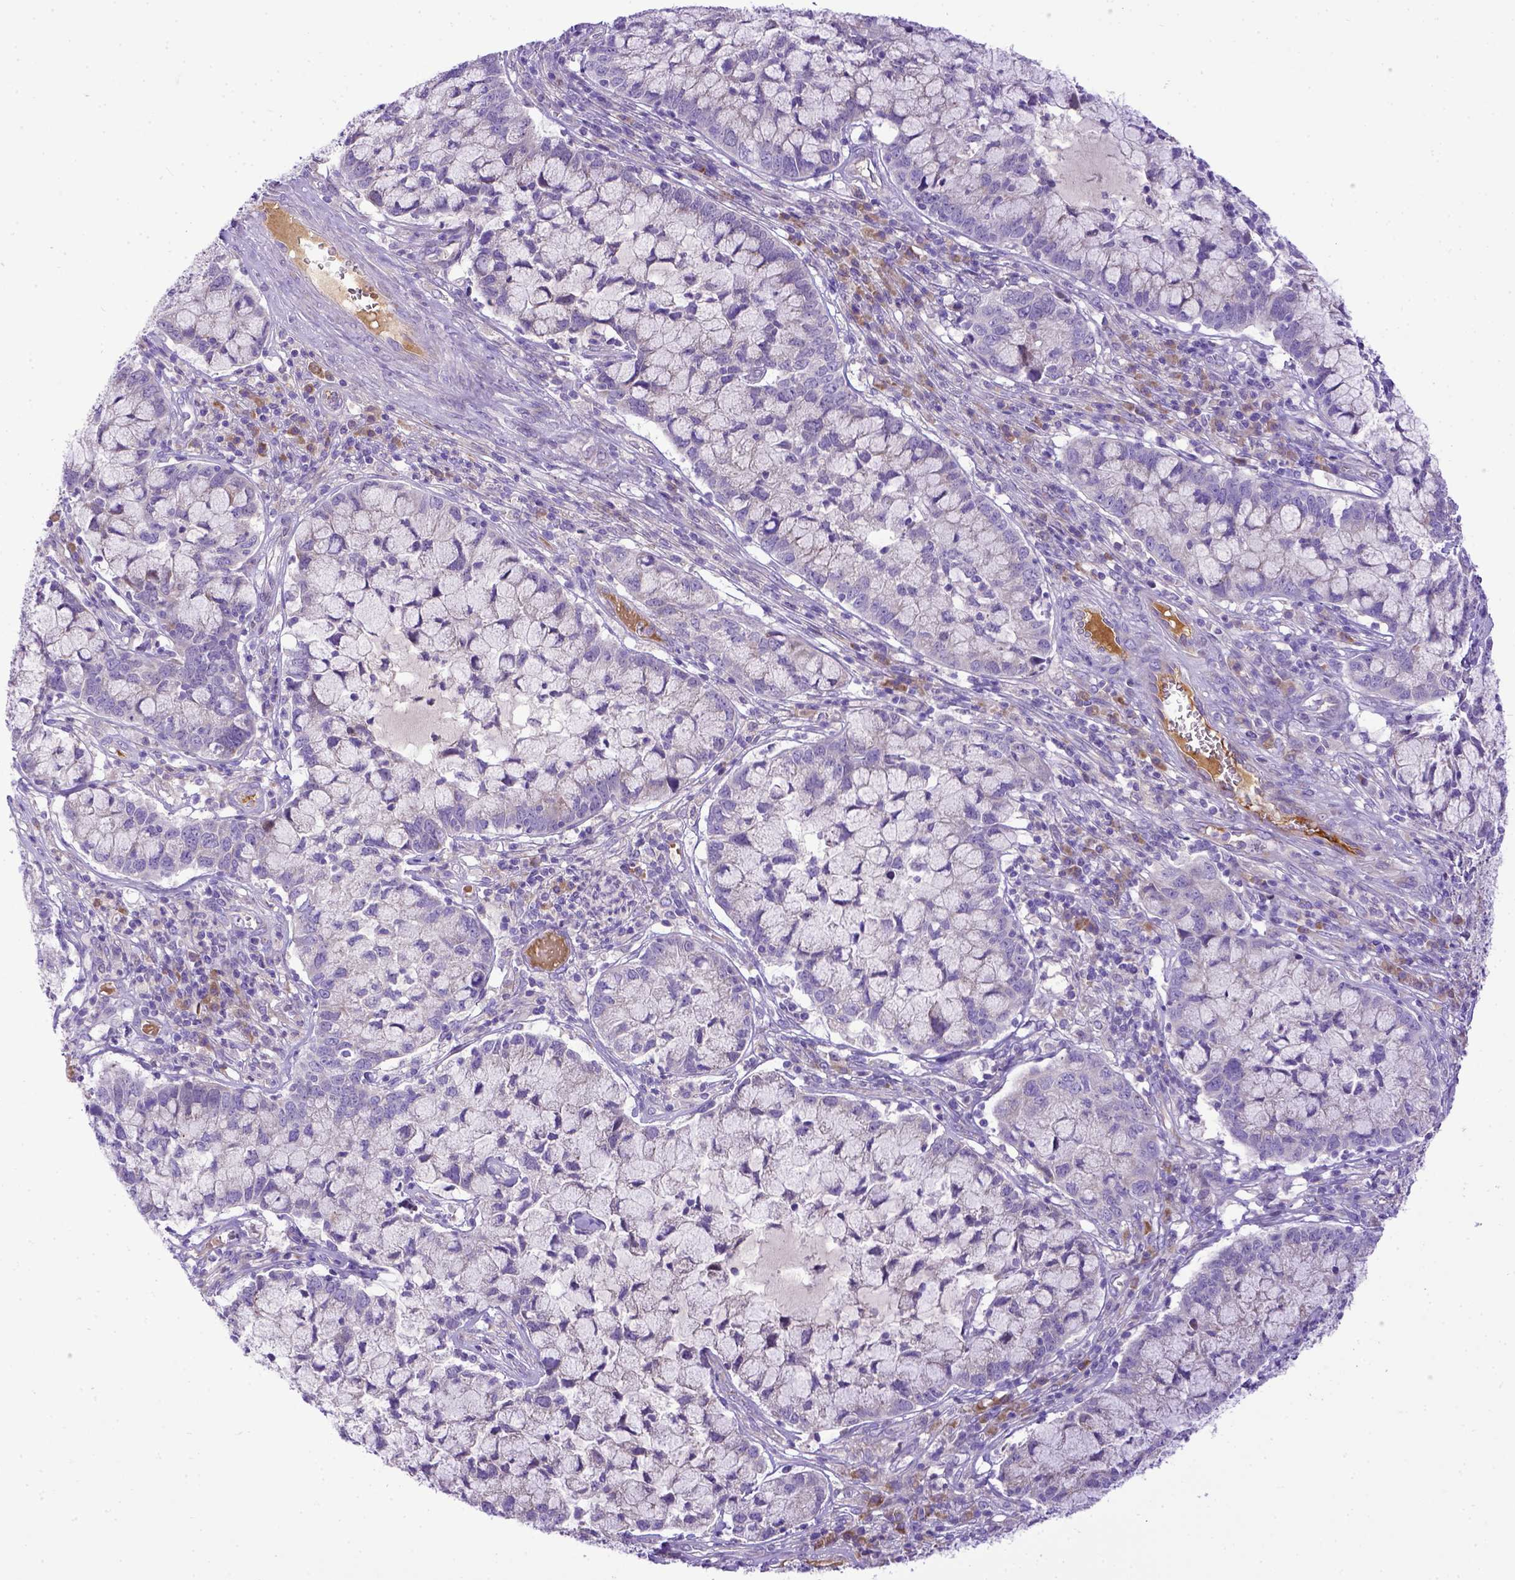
{"staining": {"intensity": "negative", "quantity": "none", "location": "none"}, "tissue": "cervical cancer", "cell_type": "Tumor cells", "image_type": "cancer", "snomed": [{"axis": "morphology", "description": "Adenocarcinoma, NOS"}, {"axis": "topography", "description": "Cervix"}], "caption": "DAB (3,3'-diaminobenzidine) immunohistochemical staining of human cervical adenocarcinoma reveals no significant positivity in tumor cells.", "gene": "CFAP300", "patient": {"sex": "female", "age": 40}}